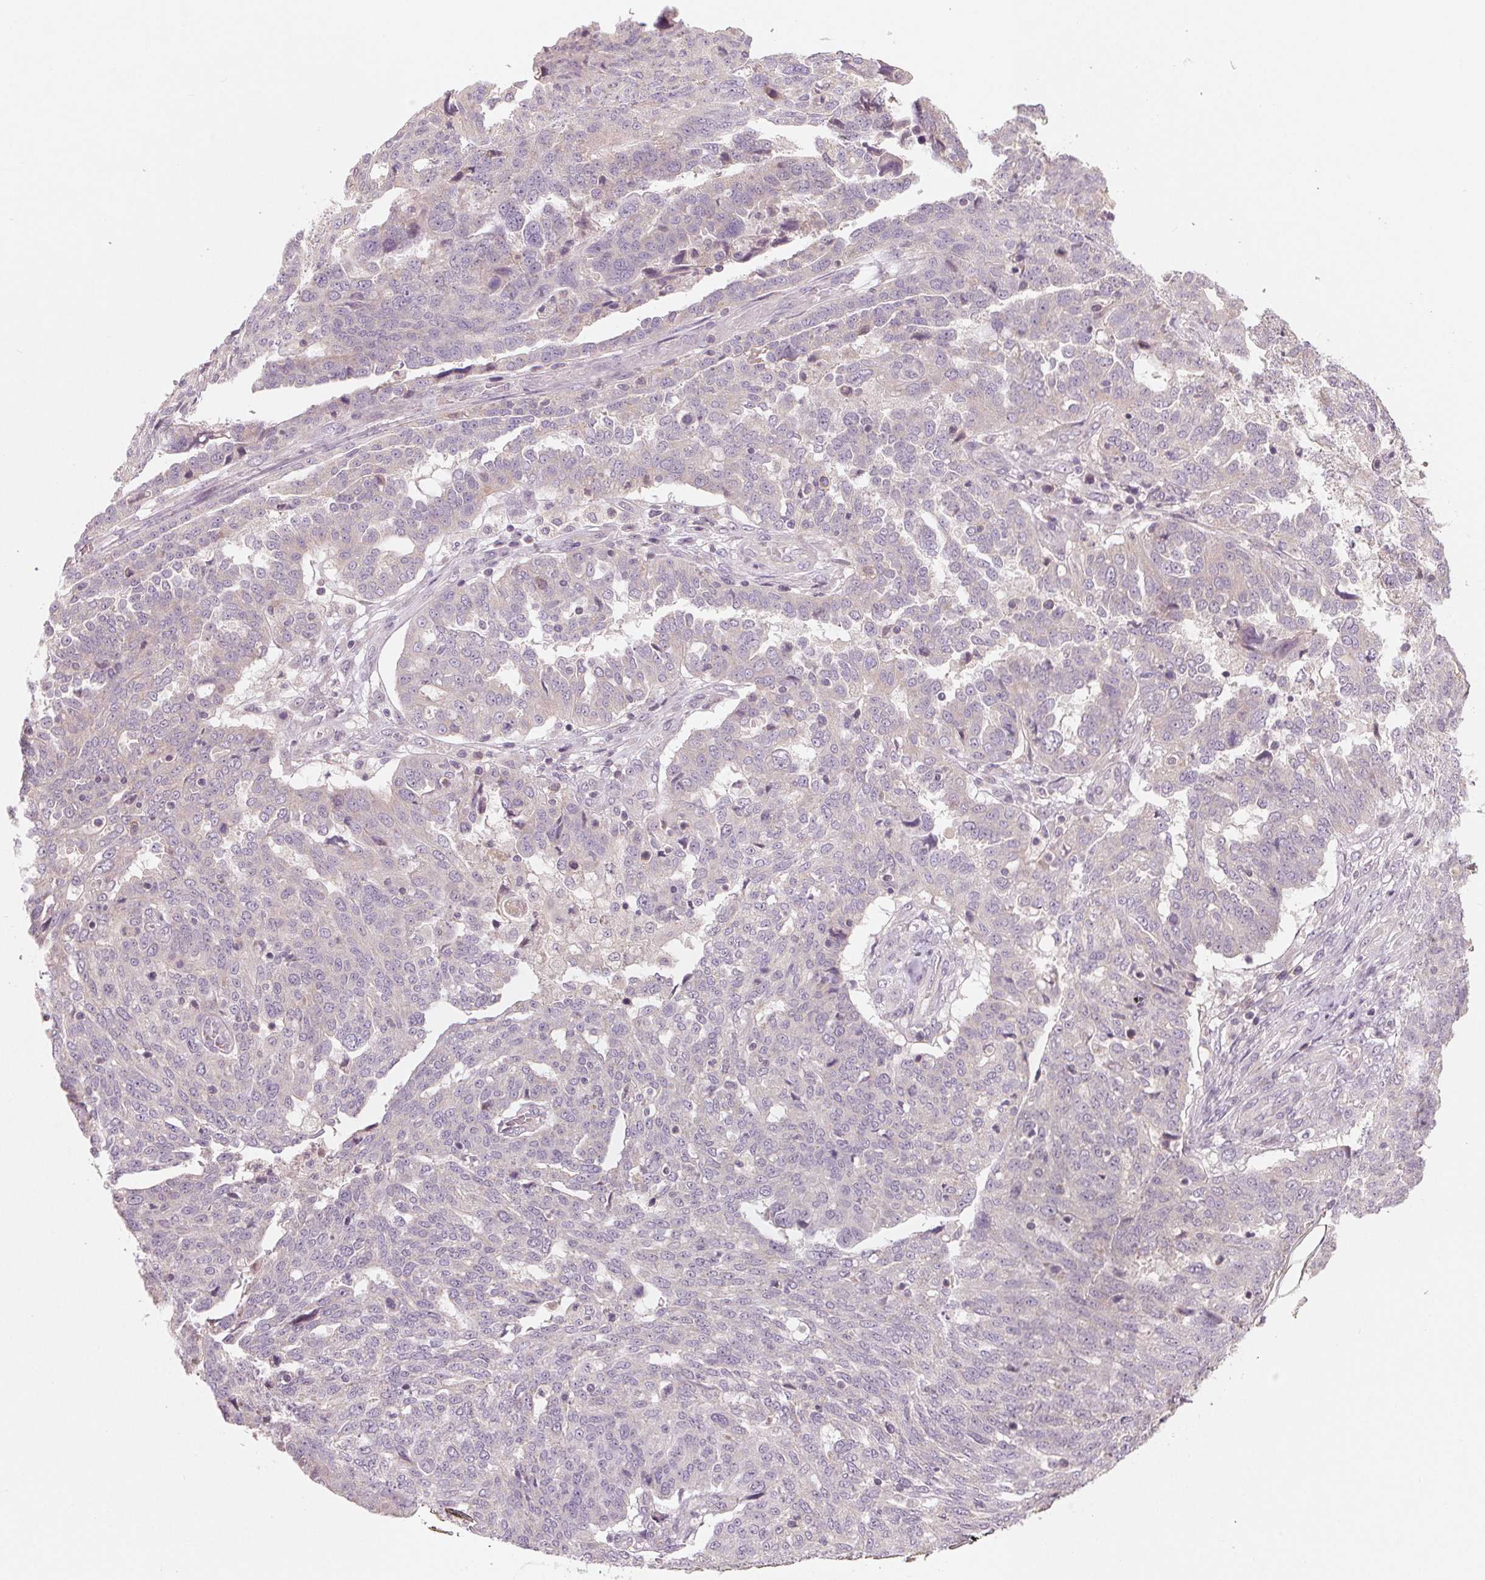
{"staining": {"intensity": "negative", "quantity": "none", "location": "none"}, "tissue": "ovarian cancer", "cell_type": "Tumor cells", "image_type": "cancer", "snomed": [{"axis": "morphology", "description": "Cystadenocarcinoma, serous, NOS"}, {"axis": "topography", "description": "Ovary"}], "caption": "Human ovarian serous cystadenocarcinoma stained for a protein using IHC shows no positivity in tumor cells.", "gene": "AQP8", "patient": {"sex": "female", "age": 67}}